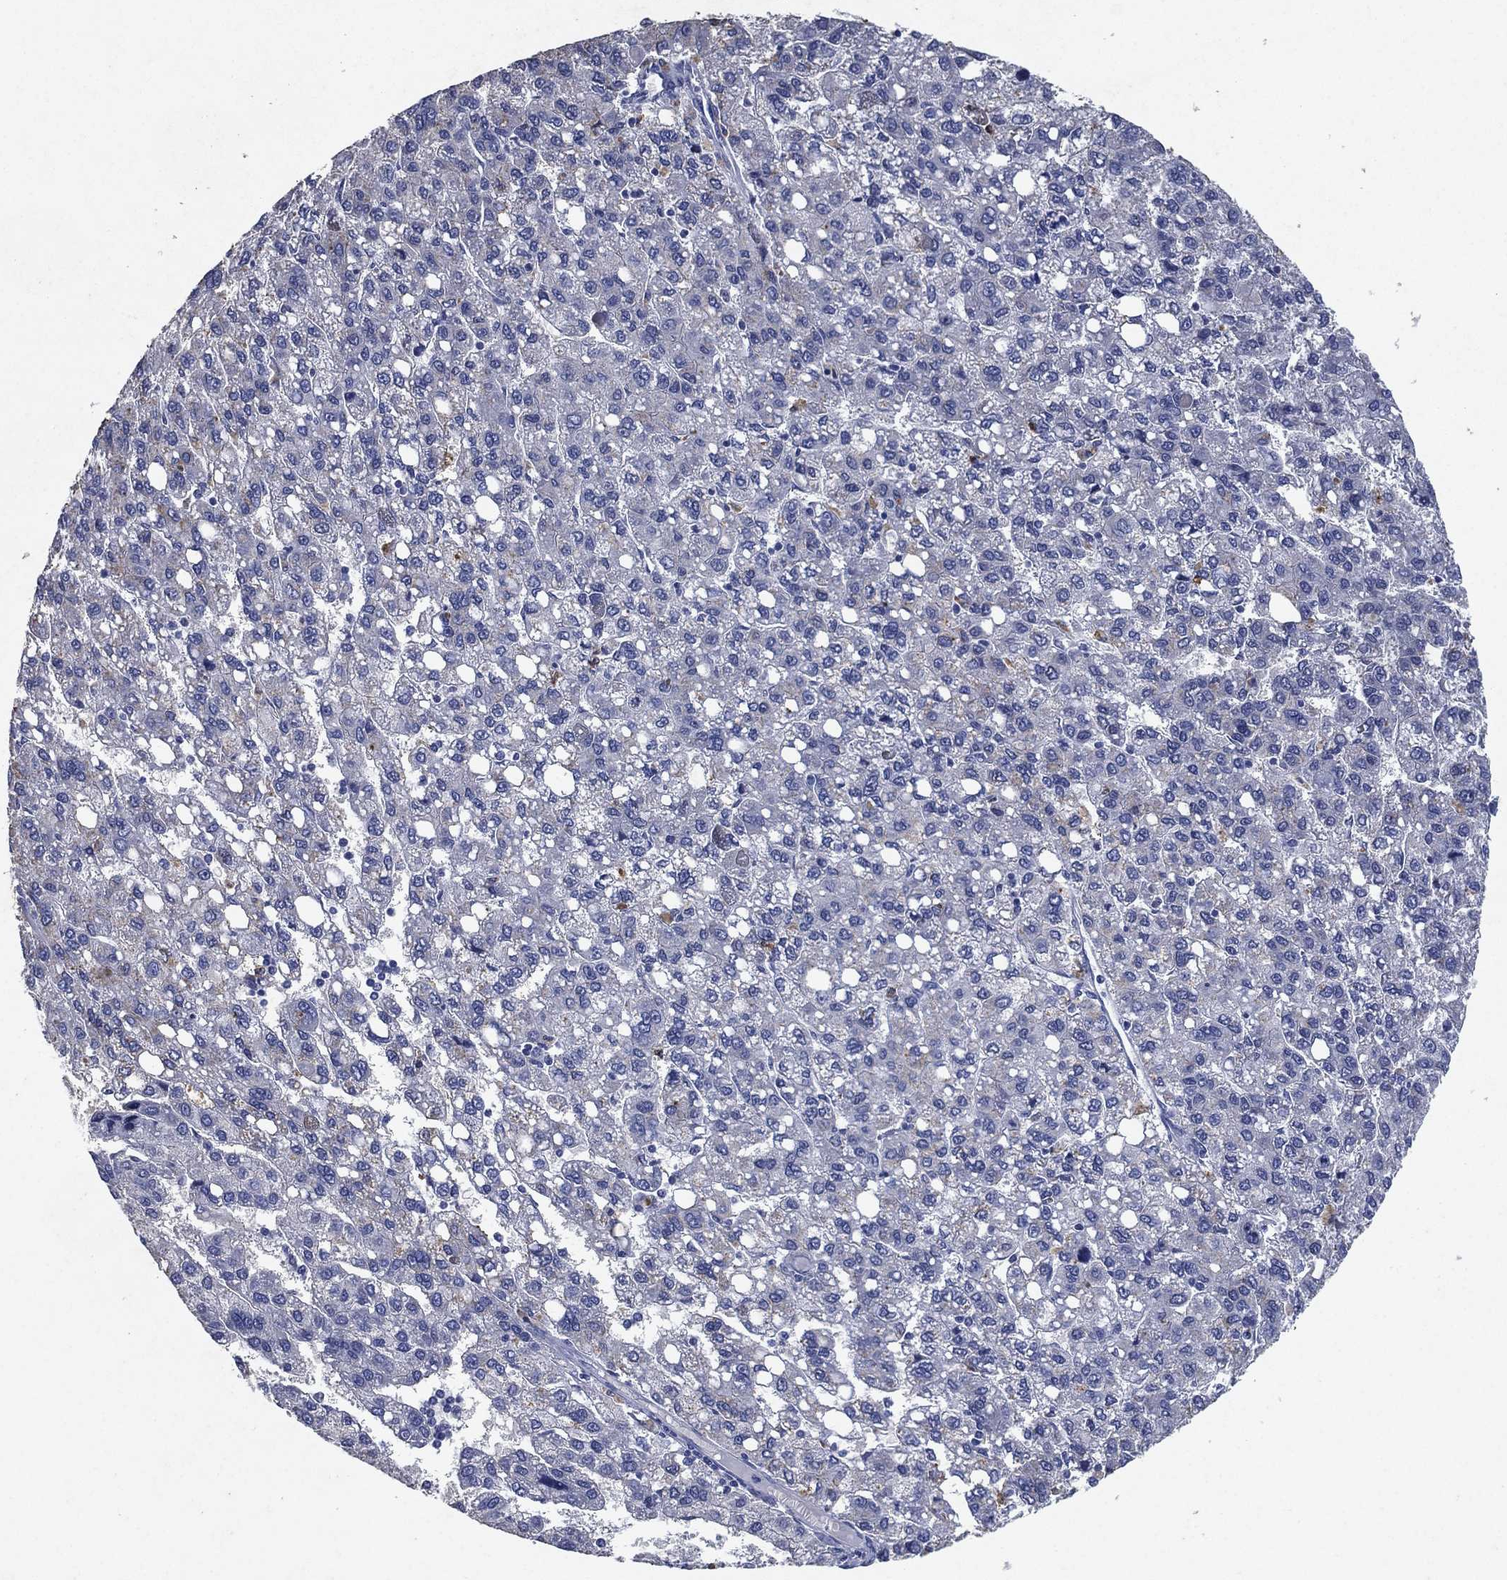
{"staining": {"intensity": "negative", "quantity": "none", "location": "none"}, "tissue": "liver cancer", "cell_type": "Tumor cells", "image_type": "cancer", "snomed": [{"axis": "morphology", "description": "Carcinoma, Hepatocellular, NOS"}, {"axis": "topography", "description": "Liver"}], "caption": "Liver hepatocellular carcinoma was stained to show a protein in brown. There is no significant staining in tumor cells. (DAB (3,3'-diaminobenzidine) immunohistochemistry, high magnification).", "gene": "FSCN2", "patient": {"sex": "female", "age": 82}}